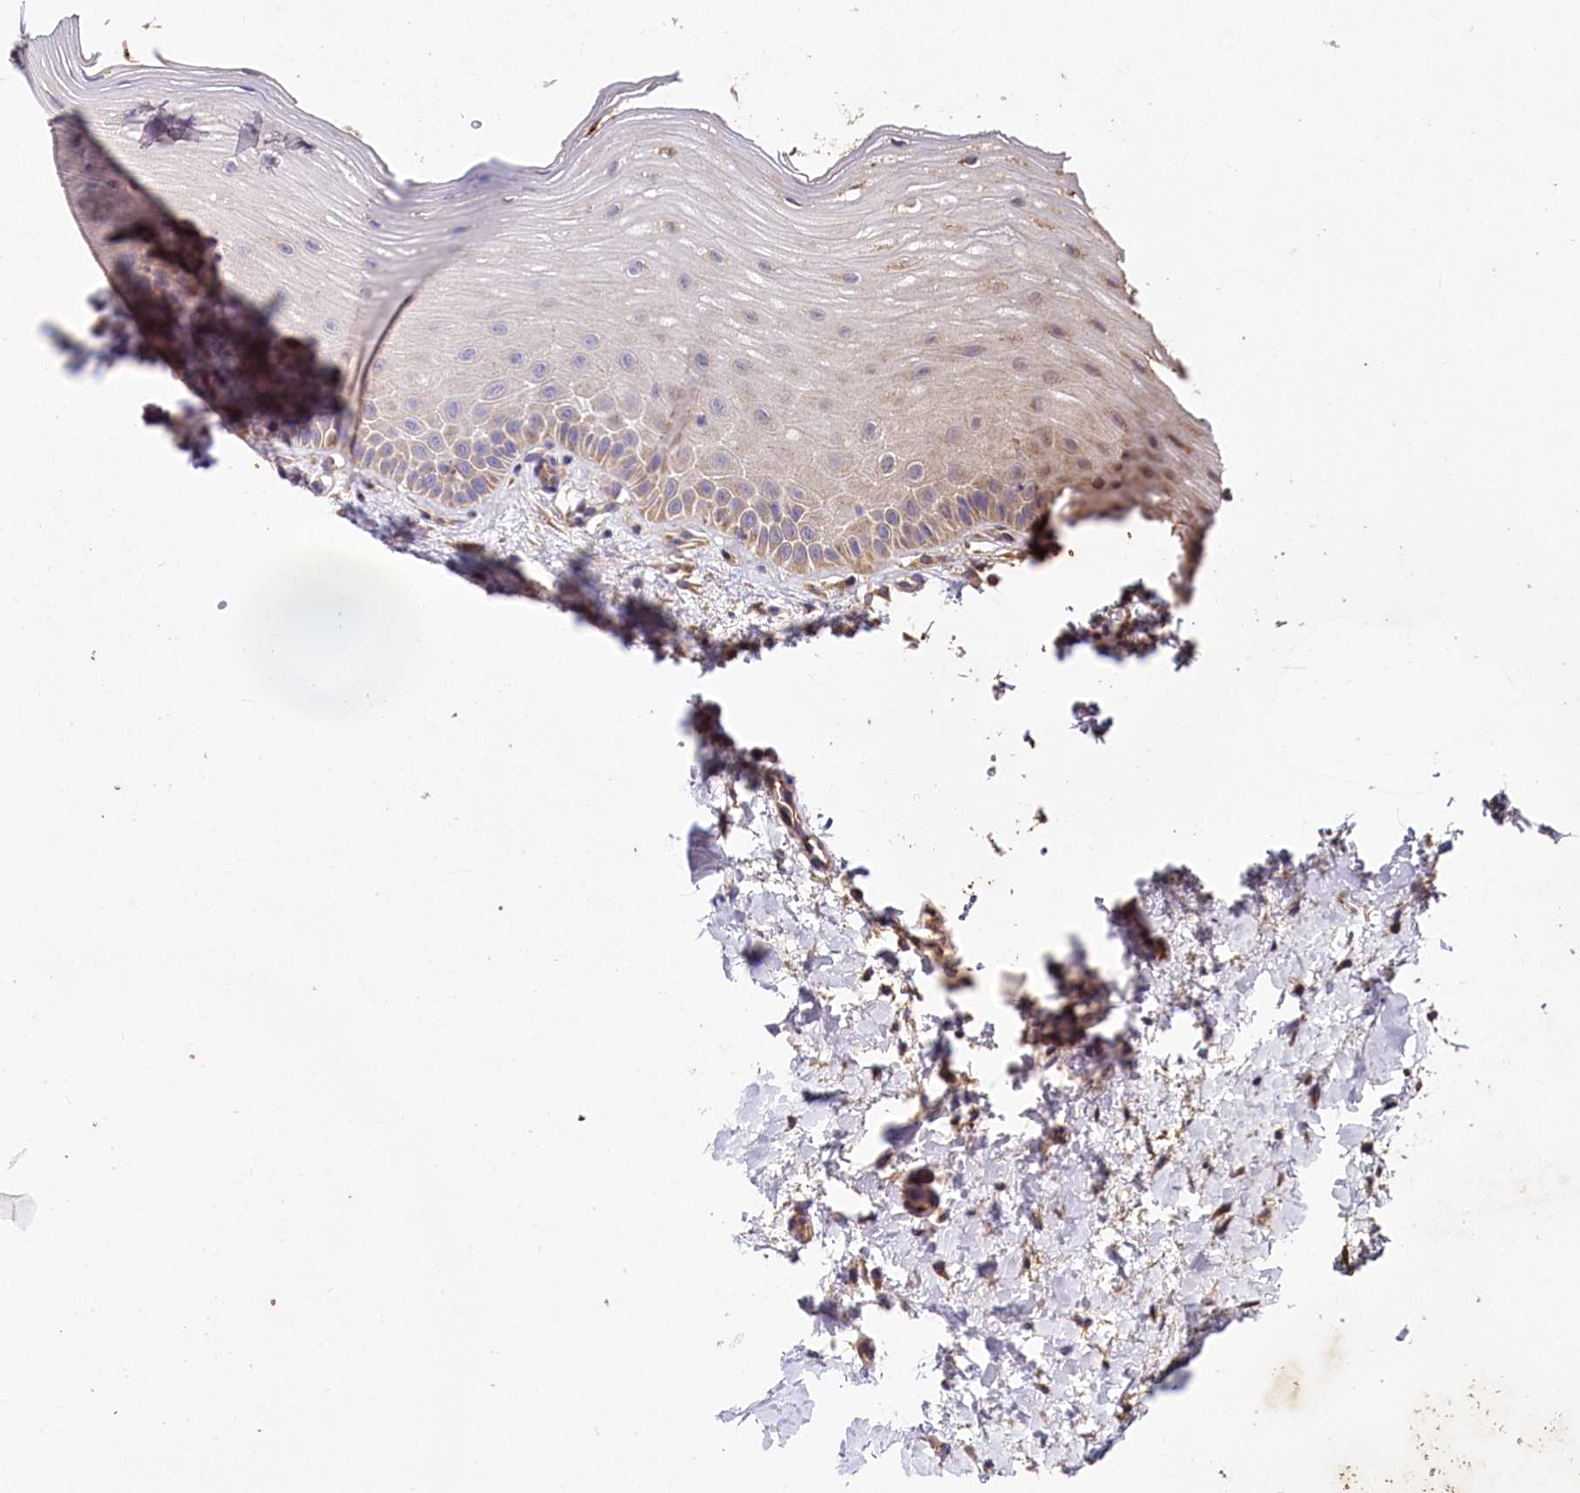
{"staining": {"intensity": "moderate", "quantity": "25%-75%", "location": "cytoplasmic/membranous"}, "tissue": "oral mucosa", "cell_type": "Squamous epithelial cells", "image_type": "normal", "snomed": [{"axis": "morphology", "description": "Normal tissue, NOS"}, {"axis": "topography", "description": "Oral tissue"}], "caption": "Oral mucosa stained with DAB (3,3'-diaminobenzidine) immunohistochemistry (IHC) shows medium levels of moderate cytoplasmic/membranous staining in about 25%-75% of squamous epithelial cells.", "gene": "SPRYD3", "patient": {"sex": "female", "age": 56}}